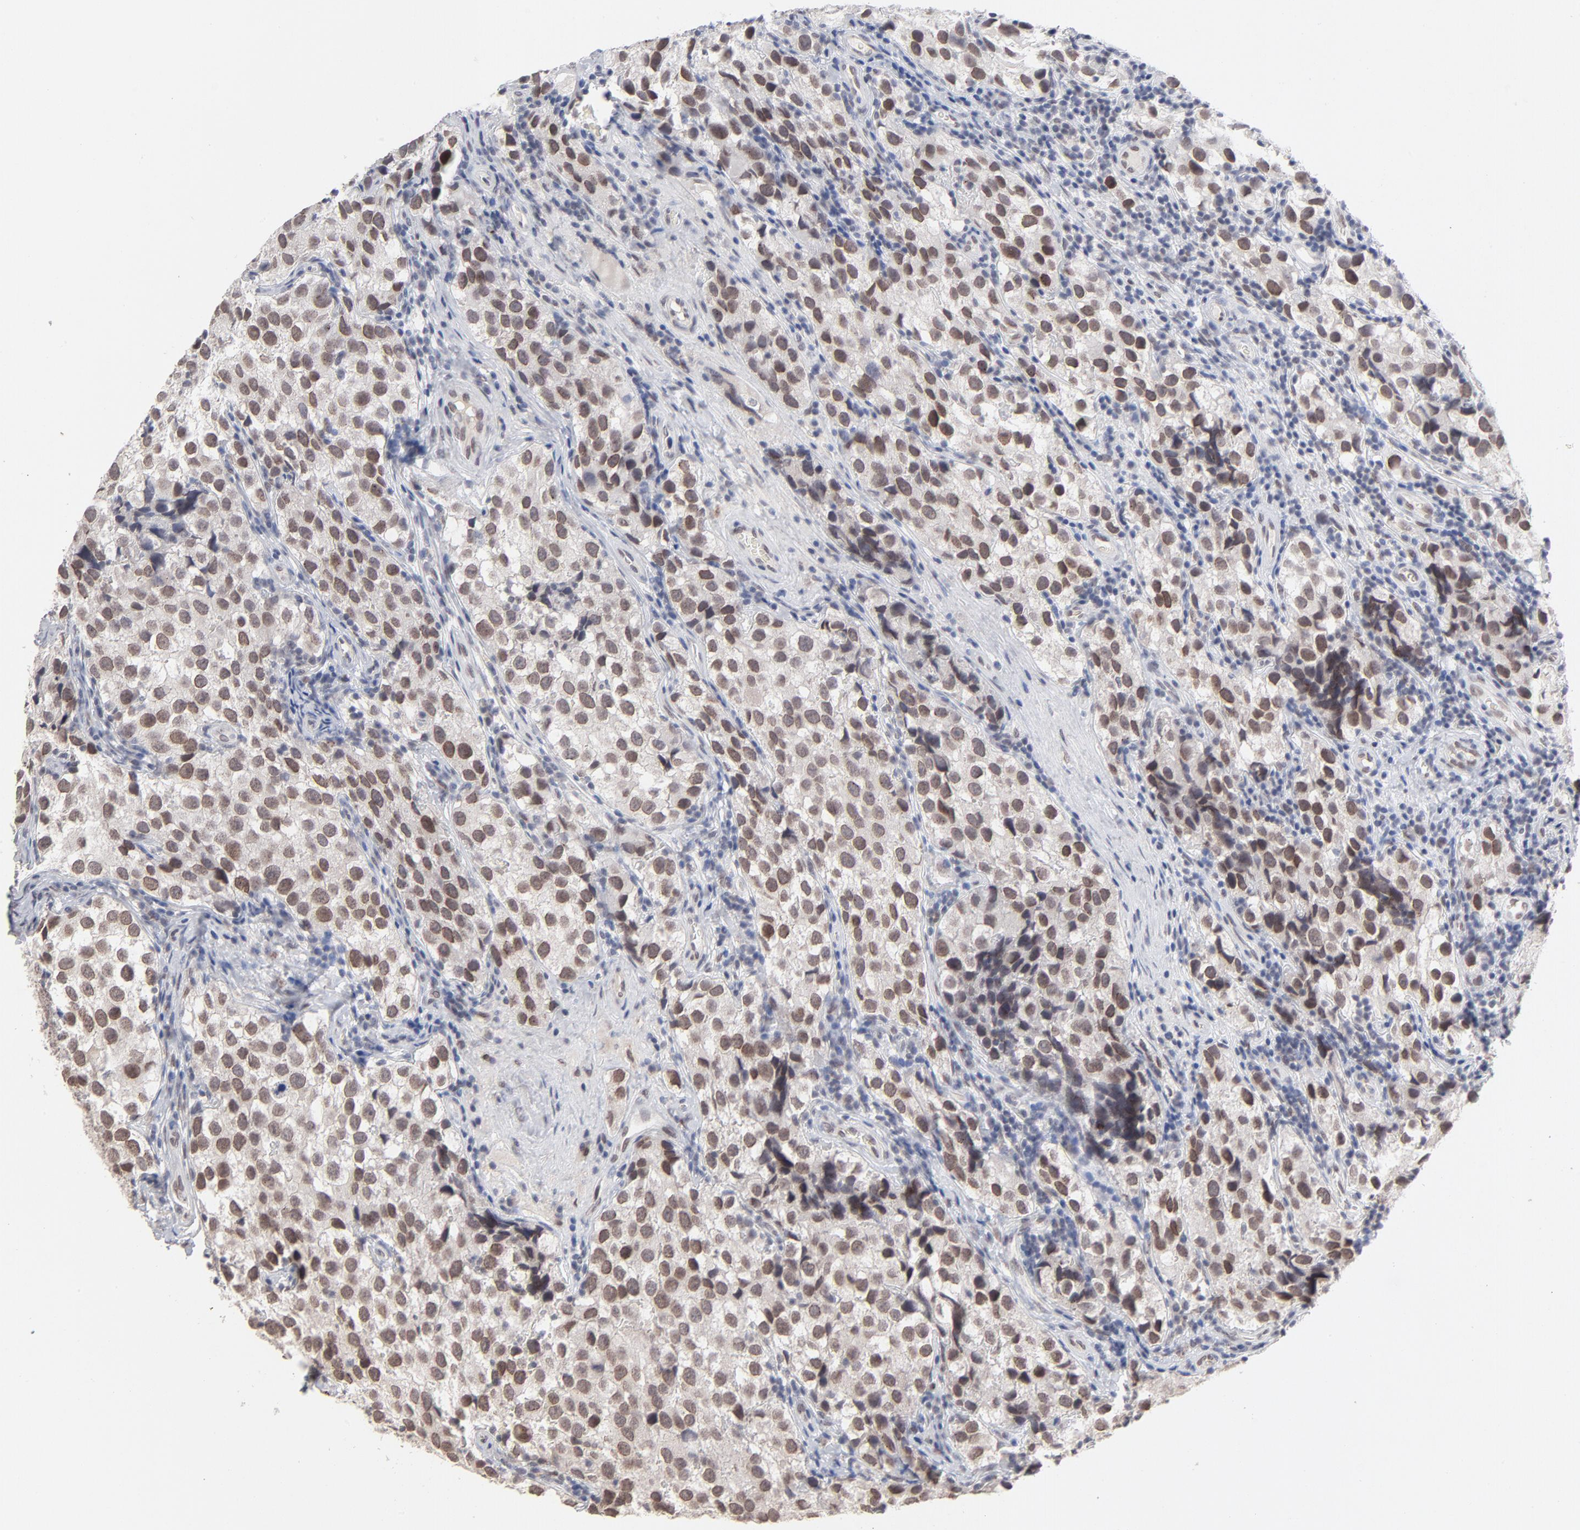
{"staining": {"intensity": "weak", "quantity": ">75%", "location": "nuclear"}, "tissue": "testis cancer", "cell_type": "Tumor cells", "image_type": "cancer", "snomed": [{"axis": "morphology", "description": "Seminoma, NOS"}, {"axis": "topography", "description": "Testis"}], "caption": "Immunohistochemical staining of testis cancer (seminoma) shows weak nuclear protein positivity in about >75% of tumor cells. The staining was performed using DAB (3,3'-diaminobenzidine) to visualize the protein expression in brown, while the nuclei were stained in blue with hematoxylin (Magnification: 20x).", "gene": "MBIP", "patient": {"sex": "male", "age": 39}}